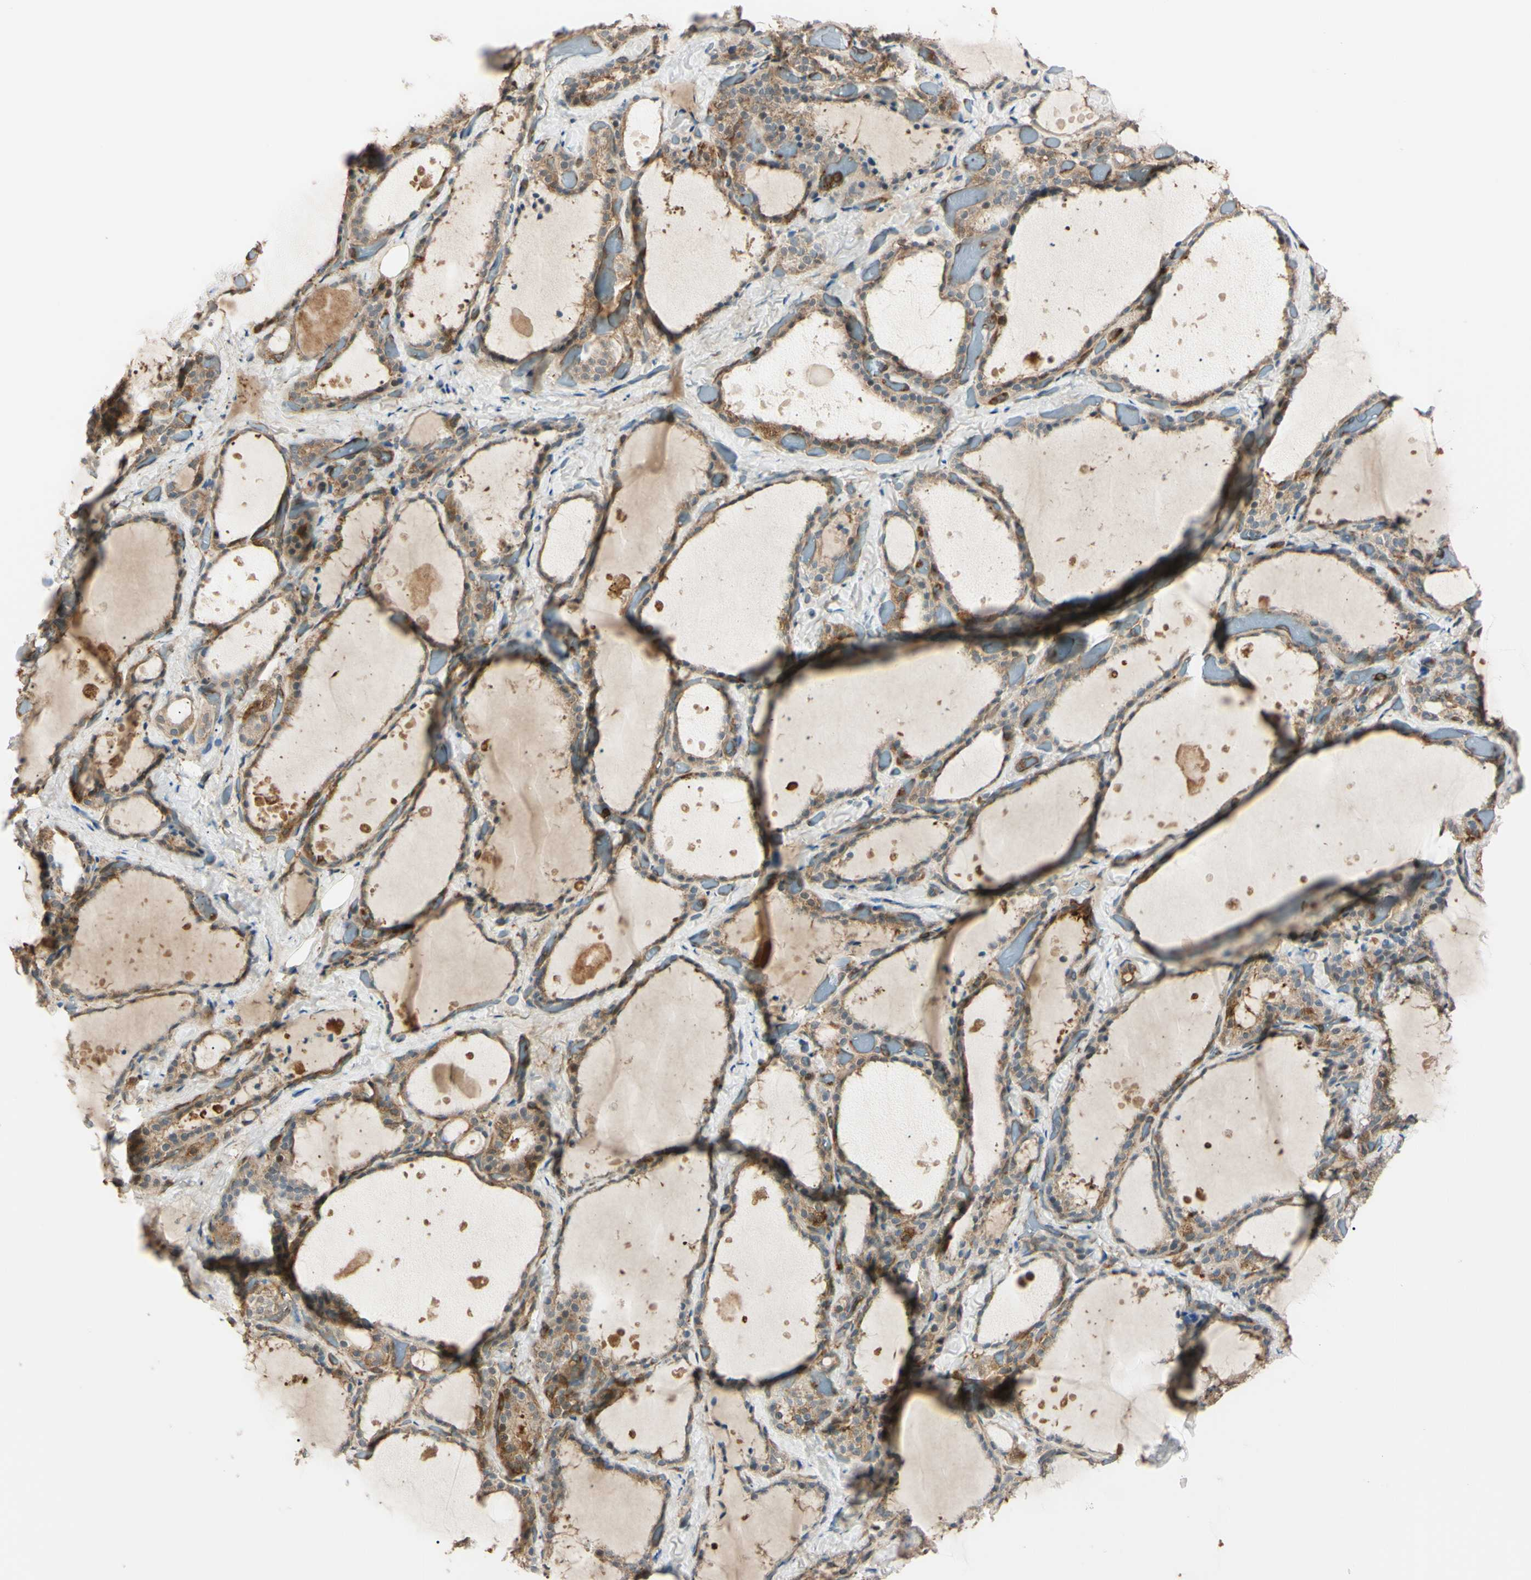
{"staining": {"intensity": "moderate", "quantity": ">75%", "location": "cytoplasmic/membranous"}, "tissue": "thyroid gland", "cell_type": "Glandular cells", "image_type": "normal", "snomed": [{"axis": "morphology", "description": "Normal tissue, NOS"}, {"axis": "topography", "description": "Thyroid gland"}], "caption": "Immunohistochemistry (IHC) histopathology image of benign thyroid gland: human thyroid gland stained using immunohistochemistry displays medium levels of moderate protein expression localized specifically in the cytoplasmic/membranous of glandular cells, appearing as a cytoplasmic/membranous brown color.", "gene": "PTPN12", "patient": {"sex": "female", "age": 44}}